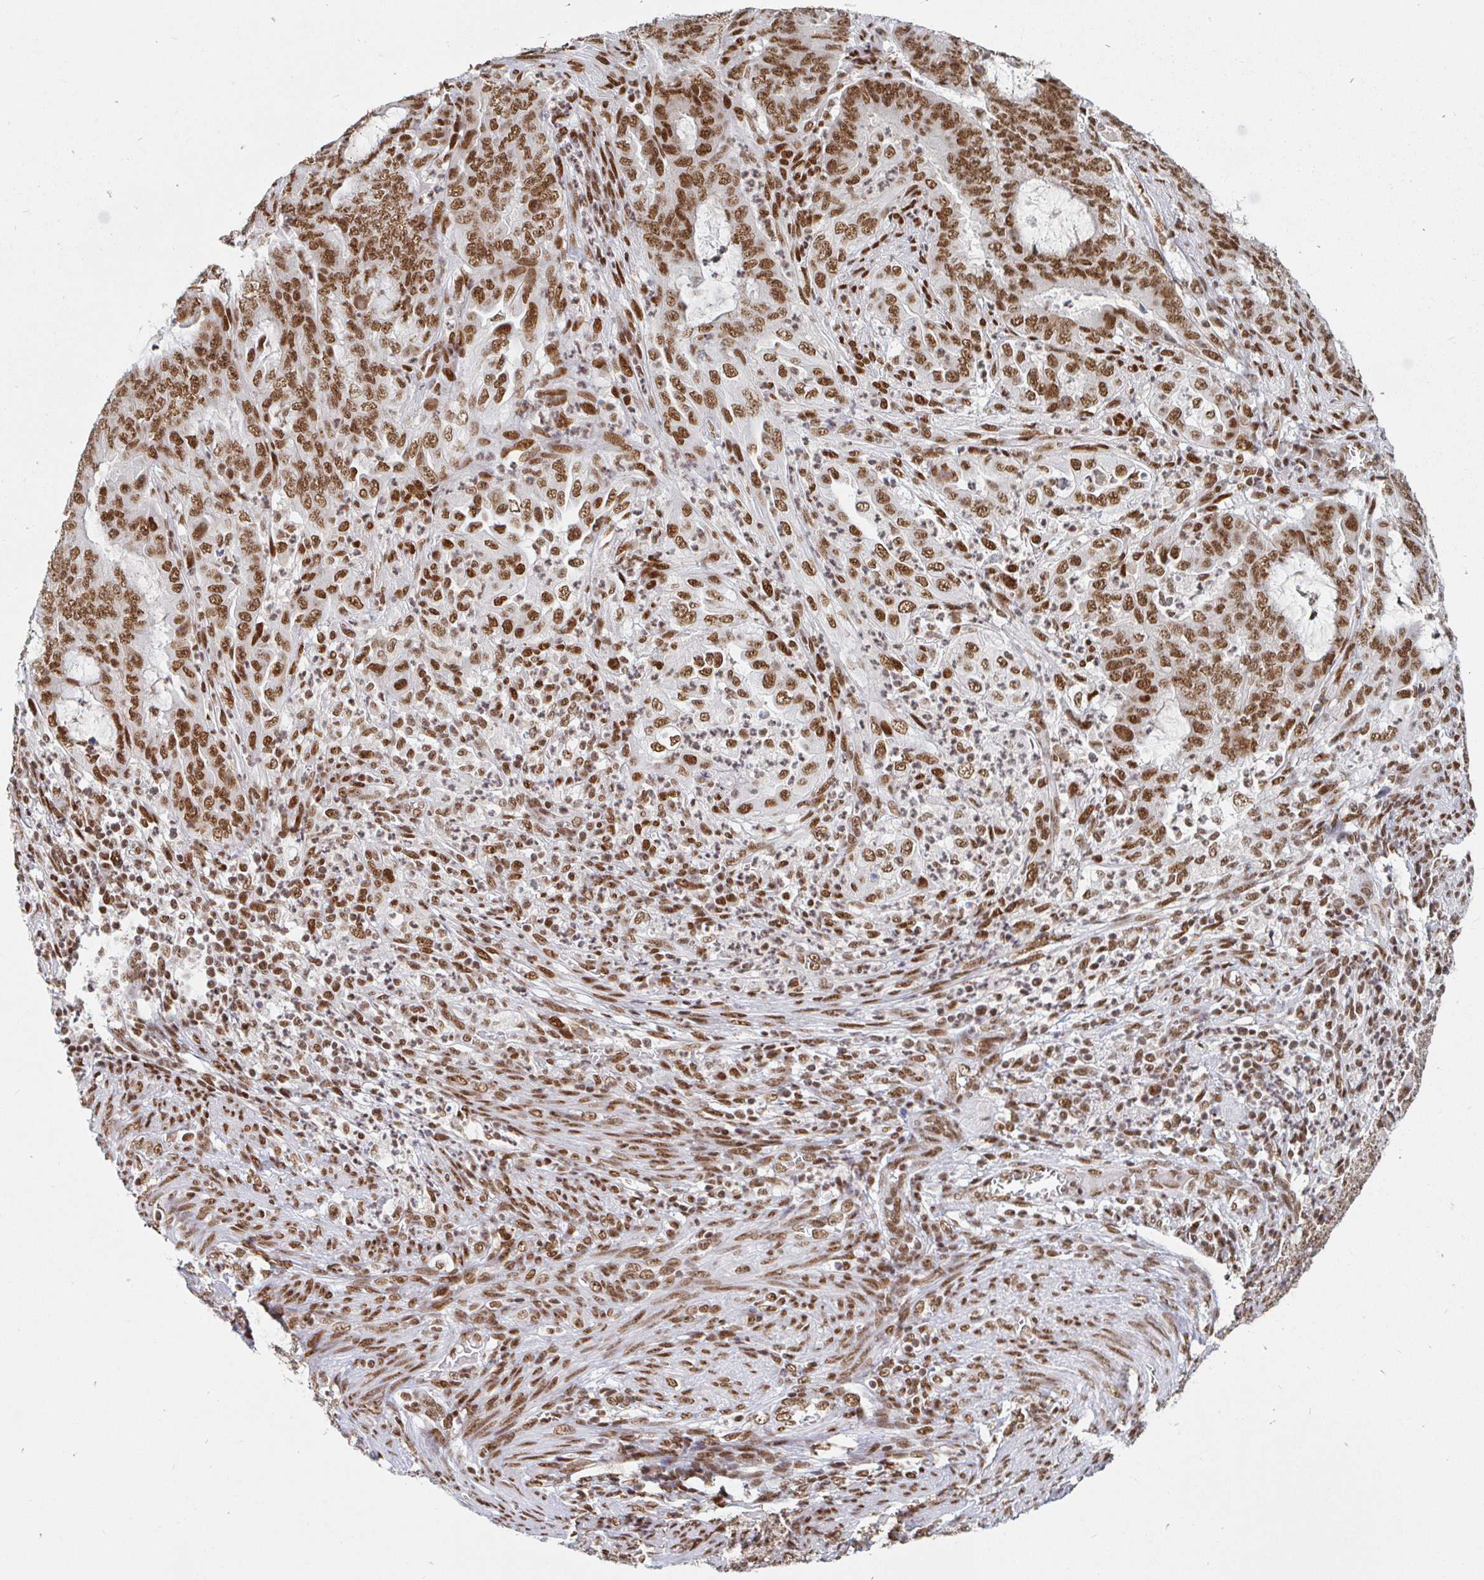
{"staining": {"intensity": "moderate", "quantity": ">75%", "location": "nuclear"}, "tissue": "endometrial cancer", "cell_type": "Tumor cells", "image_type": "cancer", "snomed": [{"axis": "morphology", "description": "Adenocarcinoma, NOS"}, {"axis": "topography", "description": "Endometrium"}], "caption": "Brown immunohistochemical staining in endometrial cancer exhibits moderate nuclear expression in about >75% of tumor cells. The staining is performed using DAB brown chromogen to label protein expression. The nuclei are counter-stained blue using hematoxylin.", "gene": "RBMX", "patient": {"sex": "female", "age": 51}}